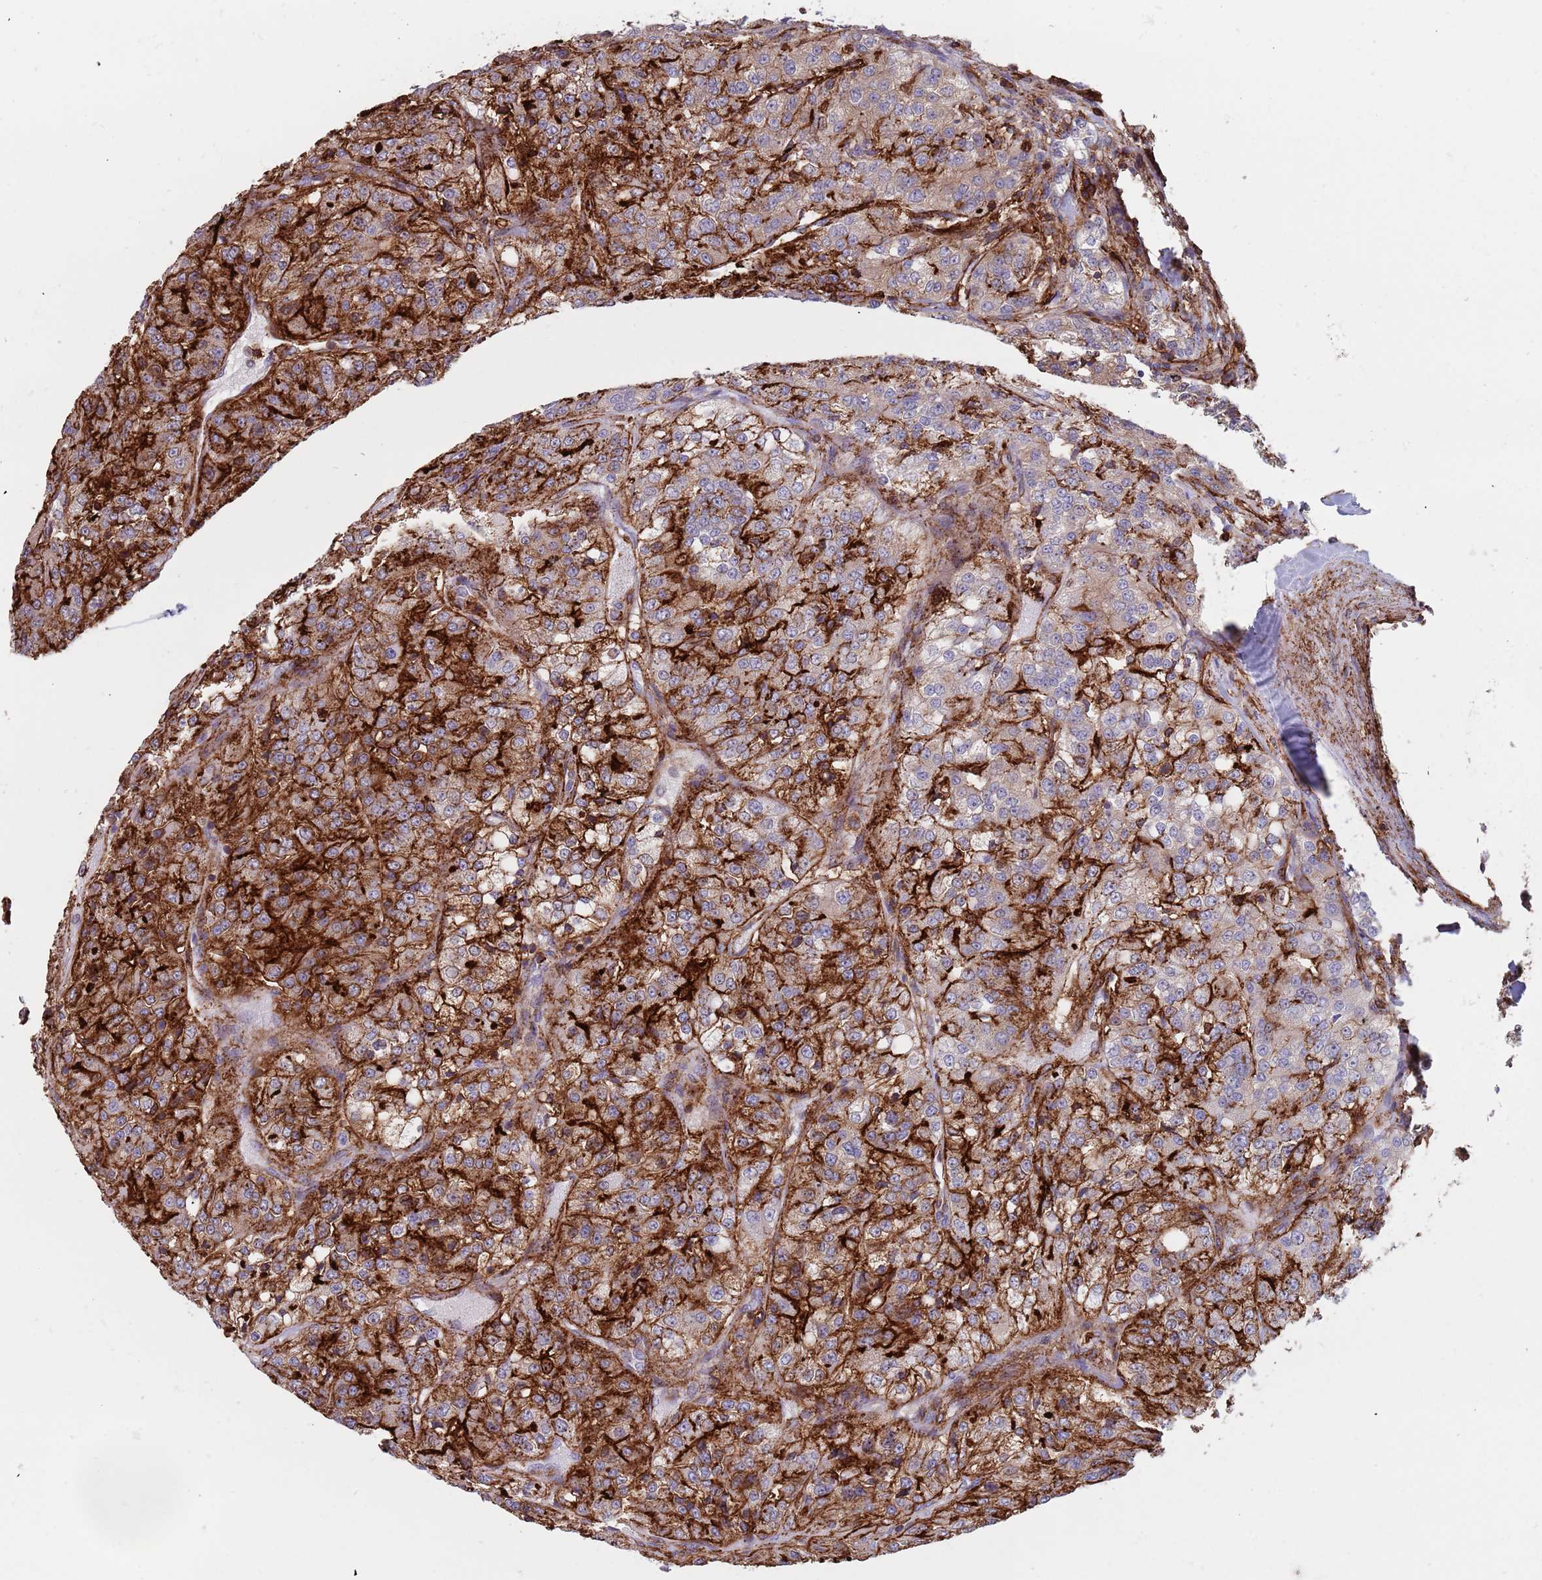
{"staining": {"intensity": "strong", "quantity": "25%-75%", "location": "cytoplasmic/membranous"}, "tissue": "renal cancer", "cell_type": "Tumor cells", "image_type": "cancer", "snomed": [{"axis": "morphology", "description": "Adenocarcinoma, NOS"}, {"axis": "topography", "description": "Kidney"}], "caption": "DAB (3,3'-diaminobenzidine) immunohistochemical staining of human renal cancer (adenocarcinoma) shows strong cytoplasmic/membranous protein positivity in about 25%-75% of tumor cells.", "gene": "RNF144A", "patient": {"sex": "female", "age": 63}}